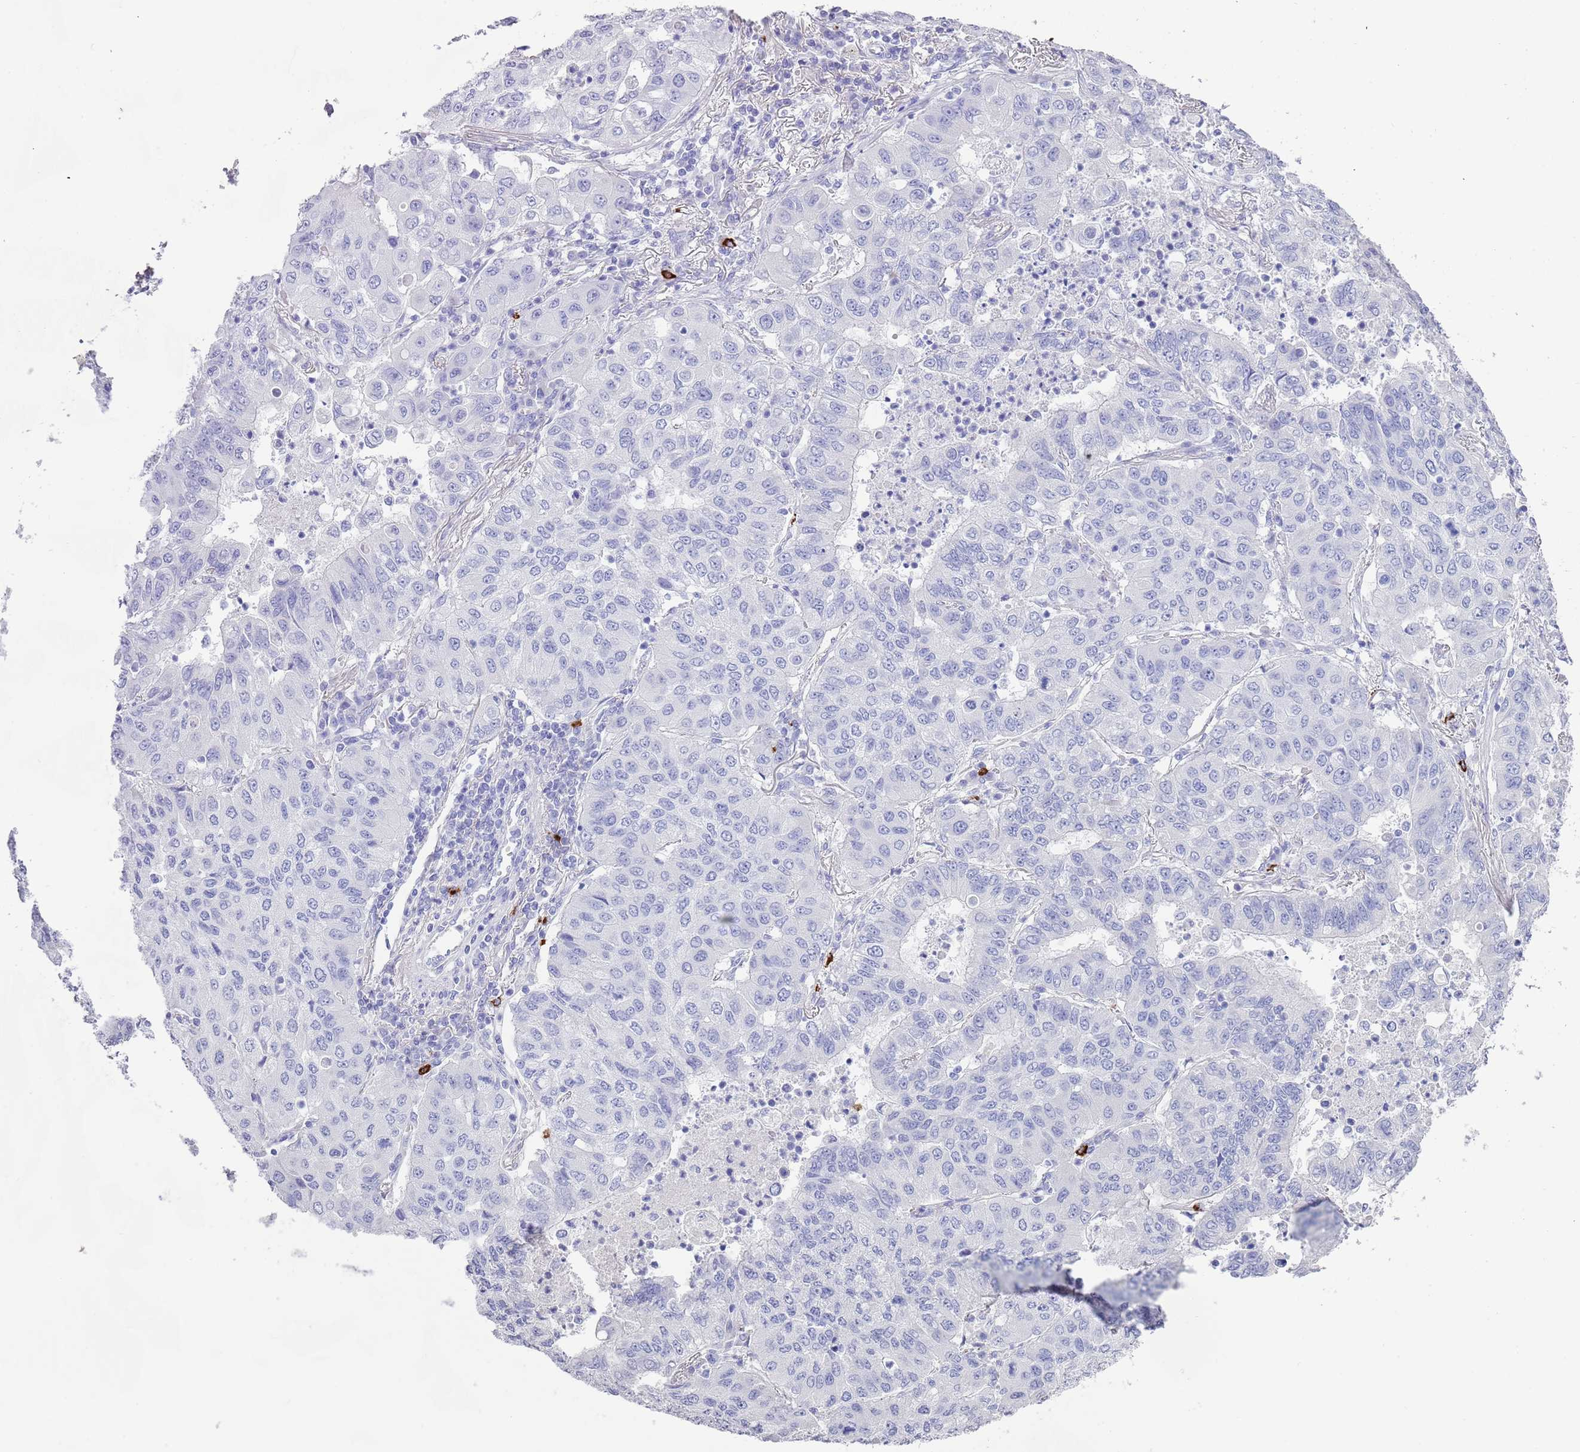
{"staining": {"intensity": "negative", "quantity": "none", "location": "none"}, "tissue": "lung cancer", "cell_type": "Tumor cells", "image_type": "cancer", "snomed": [{"axis": "morphology", "description": "Squamous cell carcinoma, NOS"}, {"axis": "topography", "description": "Lung"}], "caption": "Immunohistochemistry (IHC) of squamous cell carcinoma (lung) shows no positivity in tumor cells.", "gene": "MYADML2", "patient": {"sex": "male", "age": 74}}